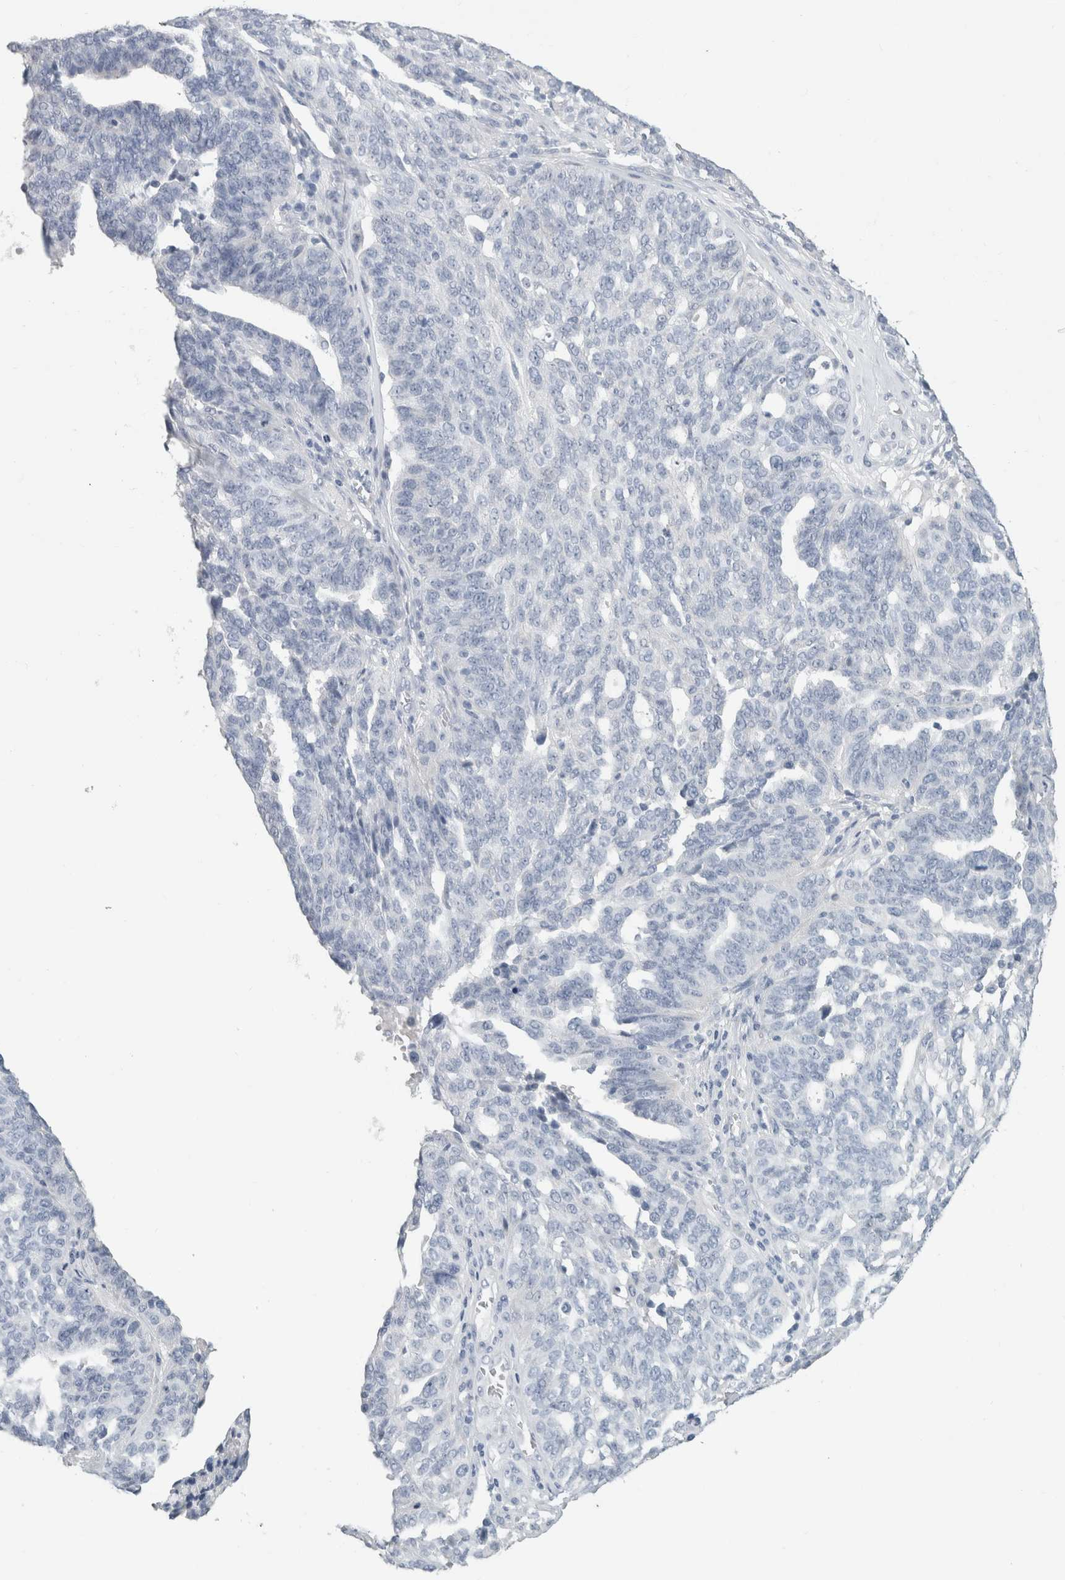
{"staining": {"intensity": "negative", "quantity": "none", "location": "none"}, "tissue": "ovarian cancer", "cell_type": "Tumor cells", "image_type": "cancer", "snomed": [{"axis": "morphology", "description": "Cystadenocarcinoma, serous, NOS"}, {"axis": "topography", "description": "Ovary"}], "caption": "The IHC image has no significant positivity in tumor cells of ovarian cancer tissue.", "gene": "BCAN", "patient": {"sex": "female", "age": 59}}